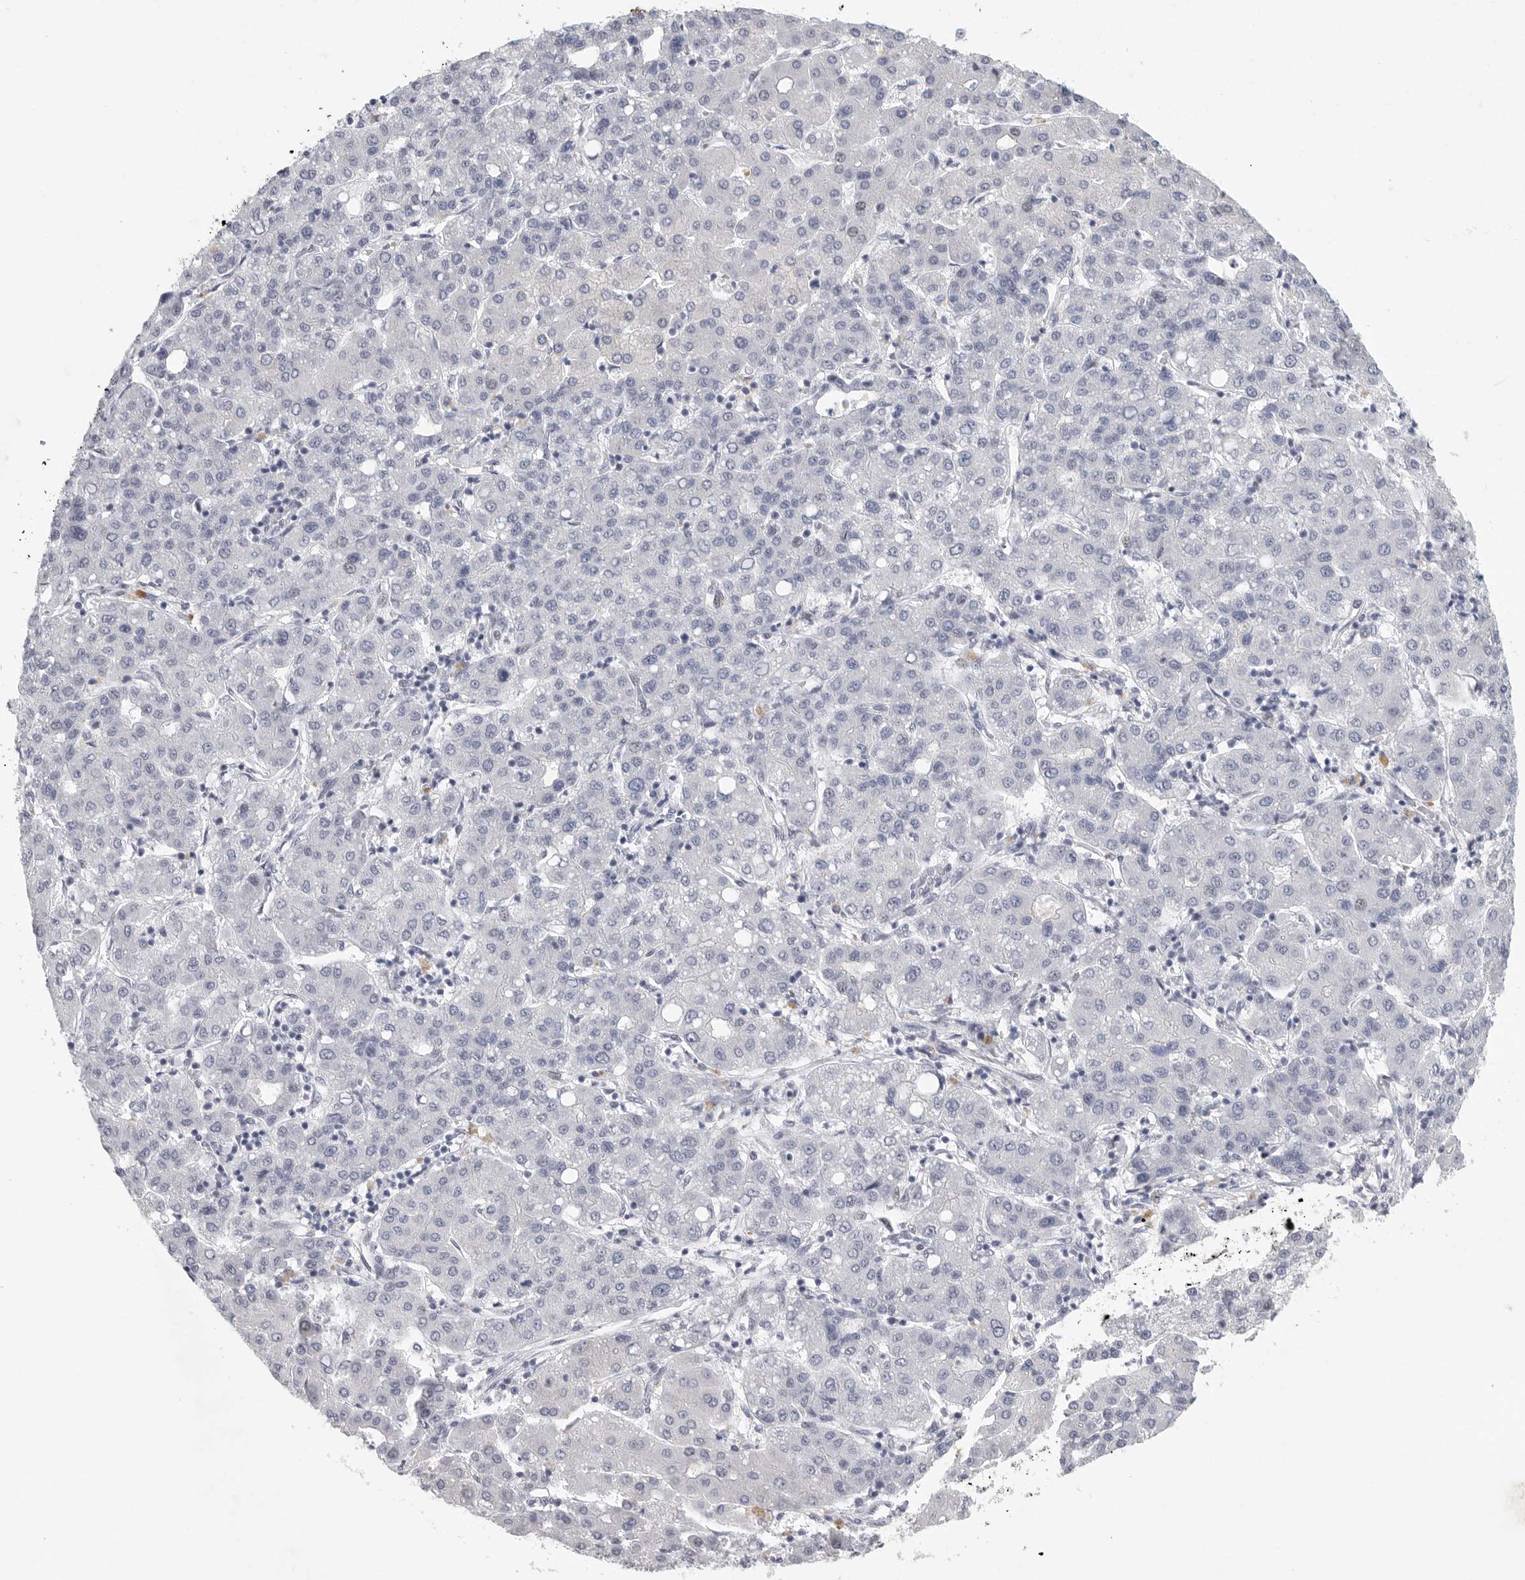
{"staining": {"intensity": "negative", "quantity": "none", "location": "none"}, "tissue": "liver cancer", "cell_type": "Tumor cells", "image_type": "cancer", "snomed": [{"axis": "morphology", "description": "Carcinoma, Hepatocellular, NOS"}, {"axis": "topography", "description": "Liver"}], "caption": "Immunohistochemistry (IHC) of human liver cancer exhibits no positivity in tumor cells.", "gene": "TNR", "patient": {"sex": "male", "age": 65}}